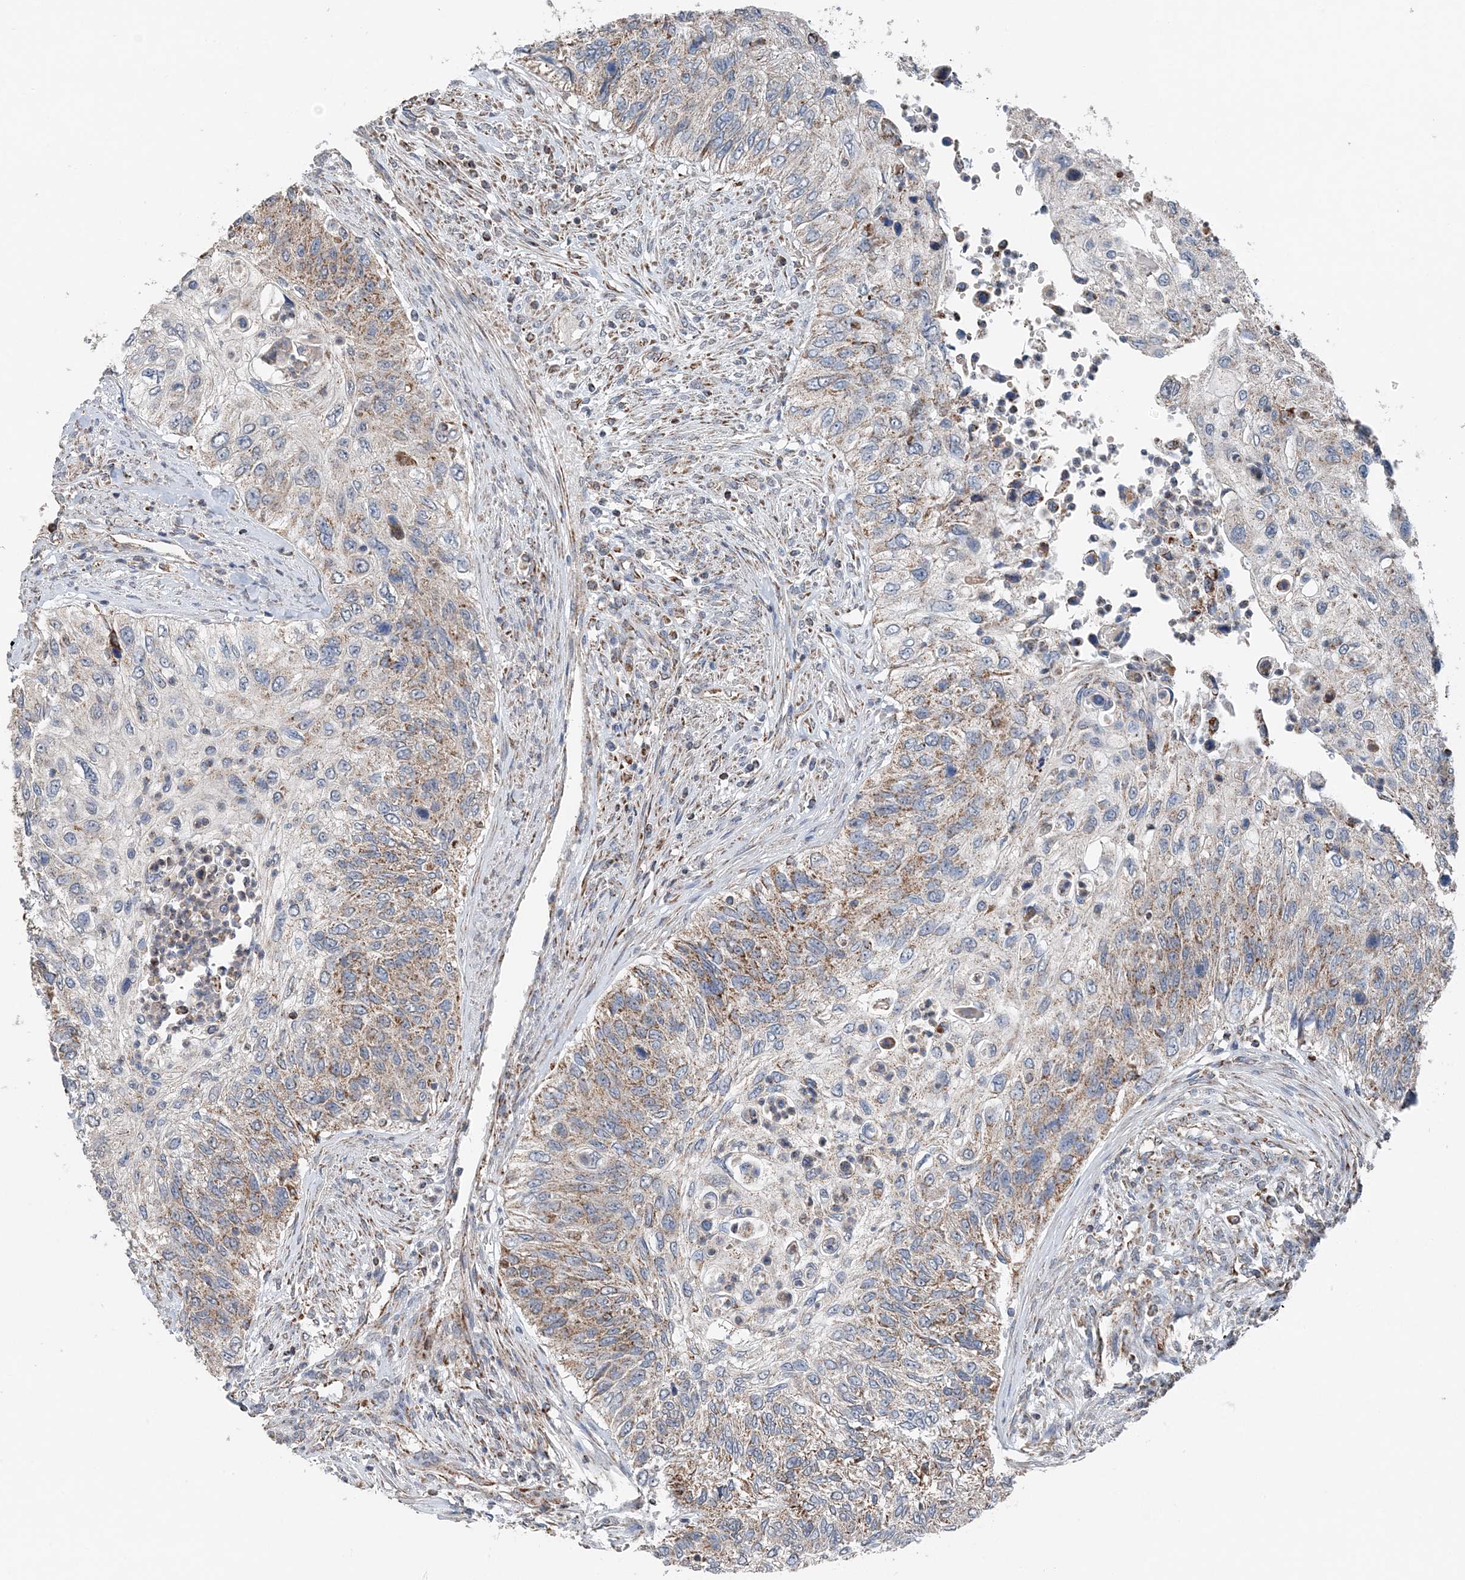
{"staining": {"intensity": "moderate", "quantity": ">75%", "location": "cytoplasmic/membranous"}, "tissue": "urothelial cancer", "cell_type": "Tumor cells", "image_type": "cancer", "snomed": [{"axis": "morphology", "description": "Urothelial carcinoma, High grade"}, {"axis": "topography", "description": "Urinary bladder"}], "caption": "Immunohistochemical staining of human high-grade urothelial carcinoma exhibits moderate cytoplasmic/membranous protein positivity in approximately >75% of tumor cells.", "gene": "SPRY2", "patient": {"sex": "female", "age": 60}}